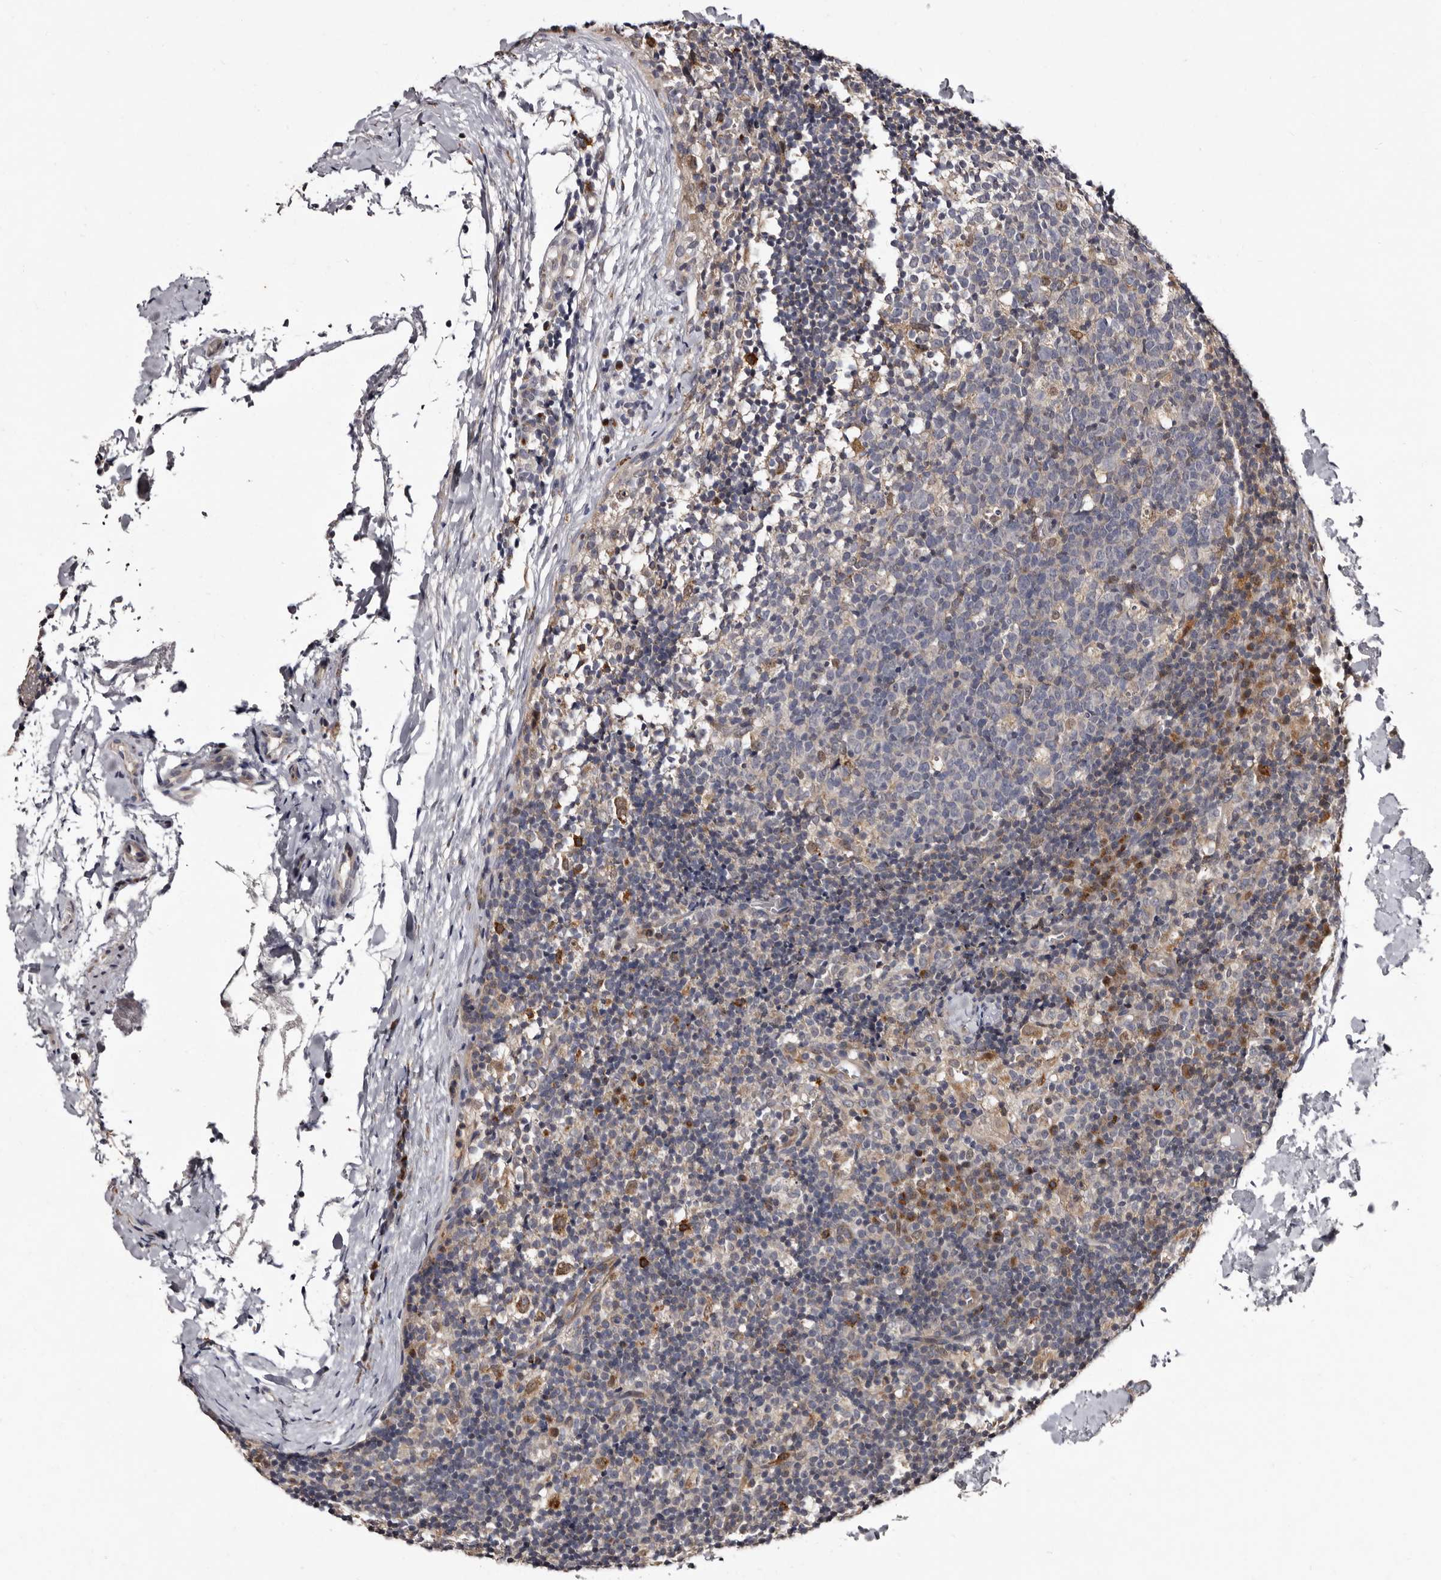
{"staining": {"intensity": "negative", "quantity": "none", "location": "none"}, "tissue": "lymph node", "cell_type": "Germinal center cells", "image_type": "normal", "snomed": [{"axis": "morphology", "description": "Normal tissue, NOS"}, {"axis": "morphology", "description": "Inflammation, NOS"}, {"axis": "topography", "description": "Lymph node"}], "caption": "Protein analysis of benign lymph node reveals no significant expression in germinal center cells.", "gene": "DNPH1", "patient": {"sex": "male", "age": 55}}